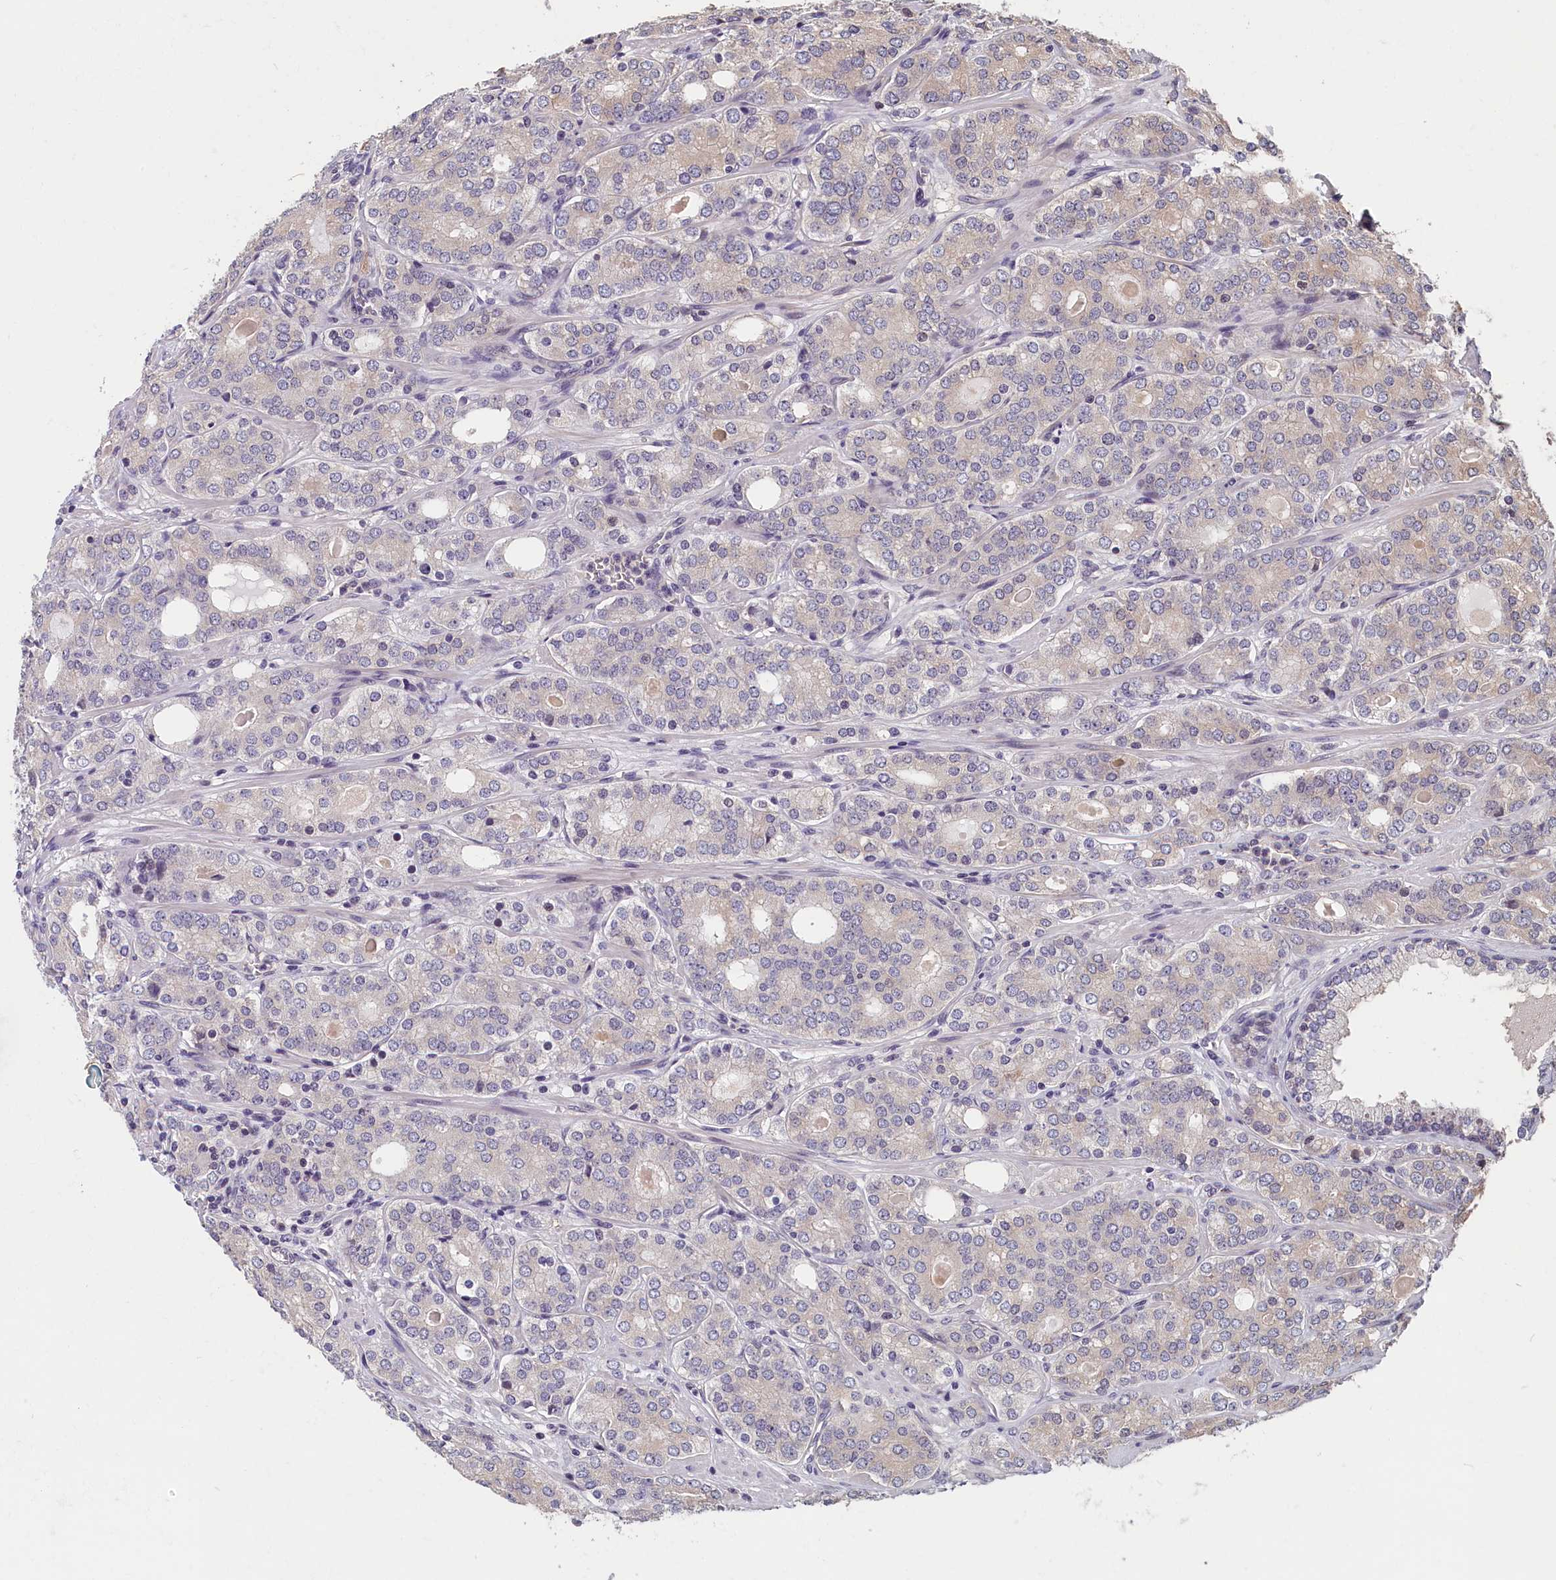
{"staining": {"intensity": "weak", "quantity": "<25%", "location": "nuclear"}, "tissue": "prostate cancer", "cell_type": "Tumor cells", "image_type": "cancer", "snomed": [{"axis": "morphology", "description": "Adenocarcinoma, High grade"}, {"axis": "topography", "description": "Prostate"}], "caption": "Human prostate high-grade adenocarcinoma stained for a protein using IHC exhibits no staining in tumor cells.", "gene": "TMEM116", "patient": {"sex": "male", "age": 64}}